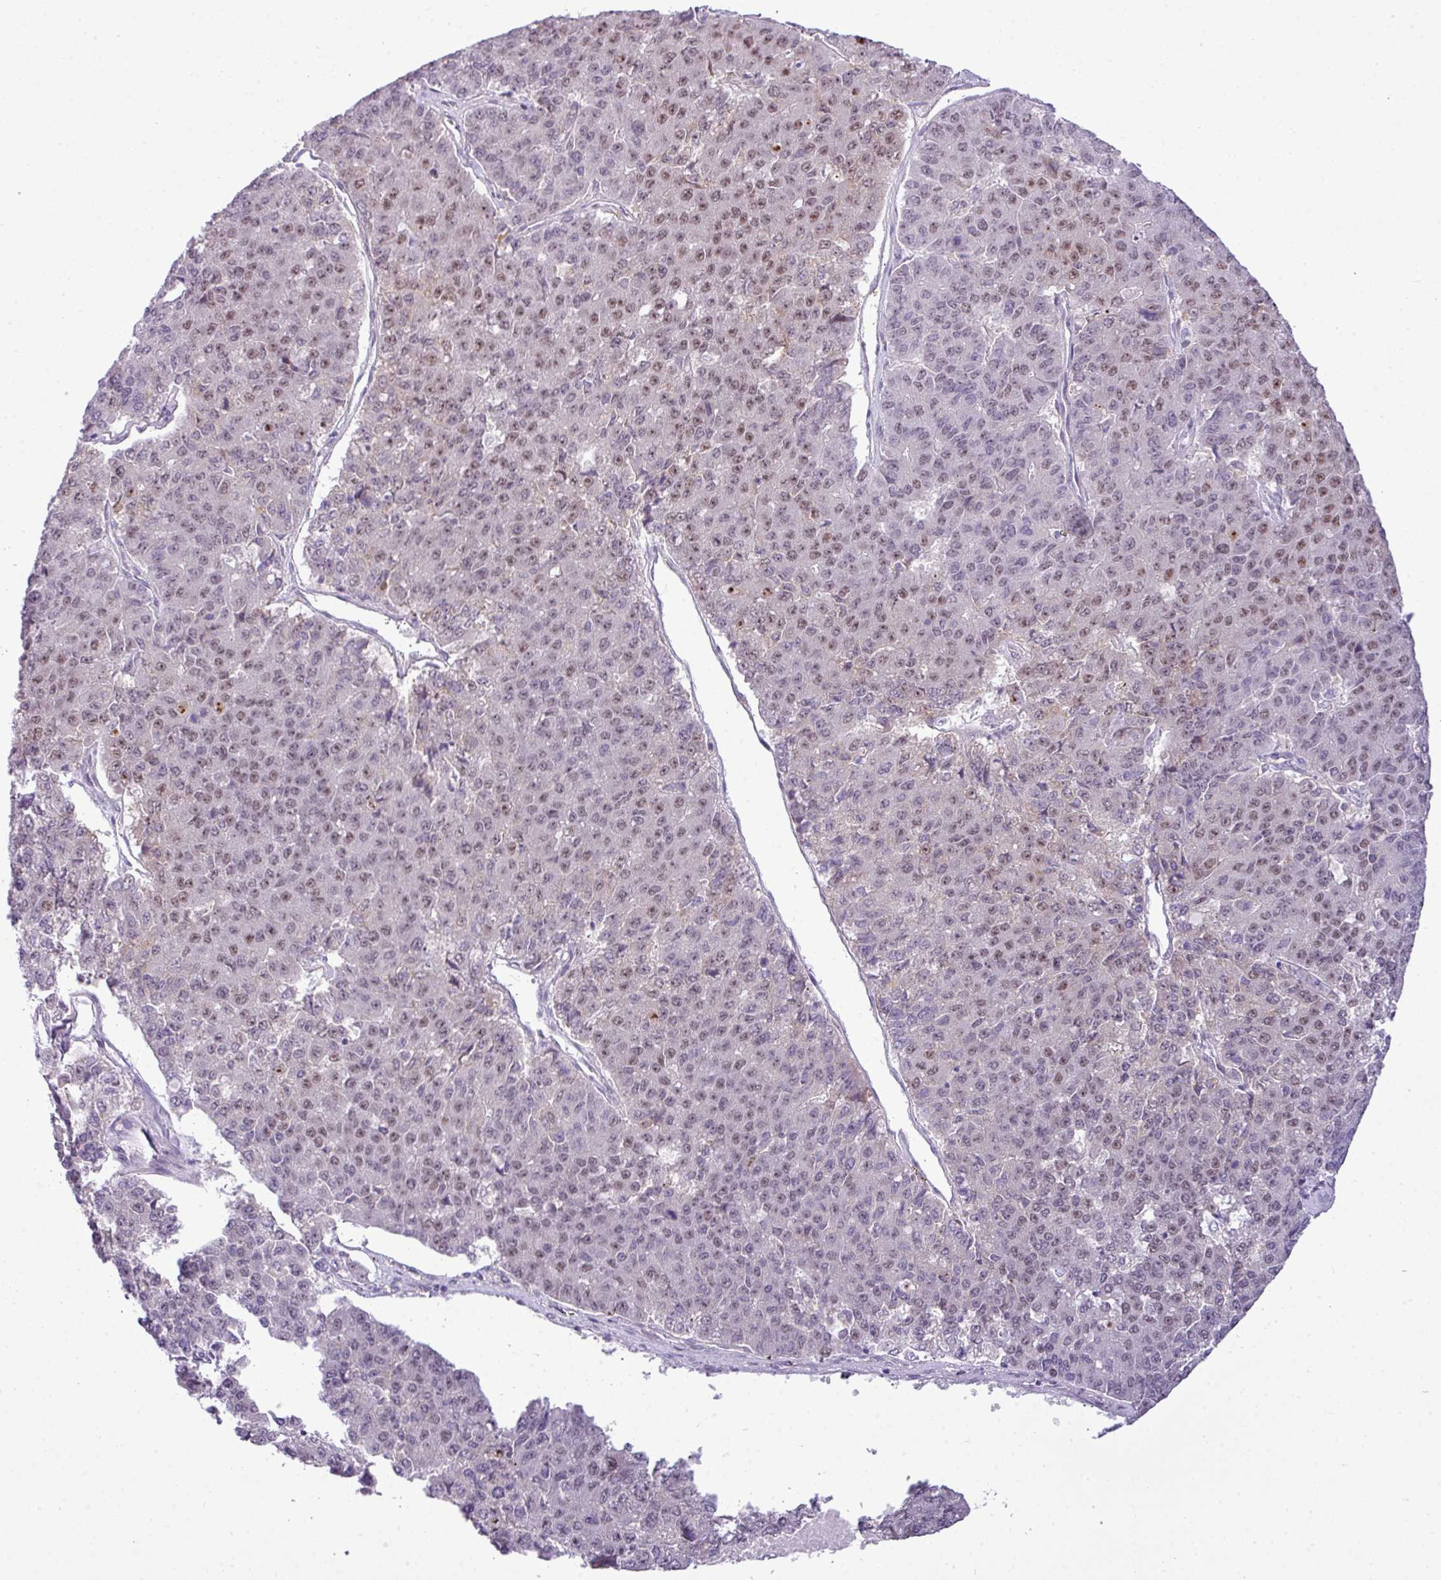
{"staining": {"intensity": "moderate", "quantity": ">75%", "location": "nuclear"}, "tissue": "pancreatic cancer", "cell_type": "Tumor cells", "image_type": "cancer", "snomed": [{"axis": "morphology", "description": "Adenocarcinoma, NOS"}, {"axis": "topography", "description": "Pancreas"}], "caption": "Pancreatic adenocarcinoma stained with DAB (3,3'-diaminobenzidine) immunohistochemistry reveals medium levels of moderate nuclear positivity in about >75% of tumor cells. (IHC, brightfield microscopy, high magnification).", "gene": "MAK16", "patient": {"sex": "male", "age": 50}}